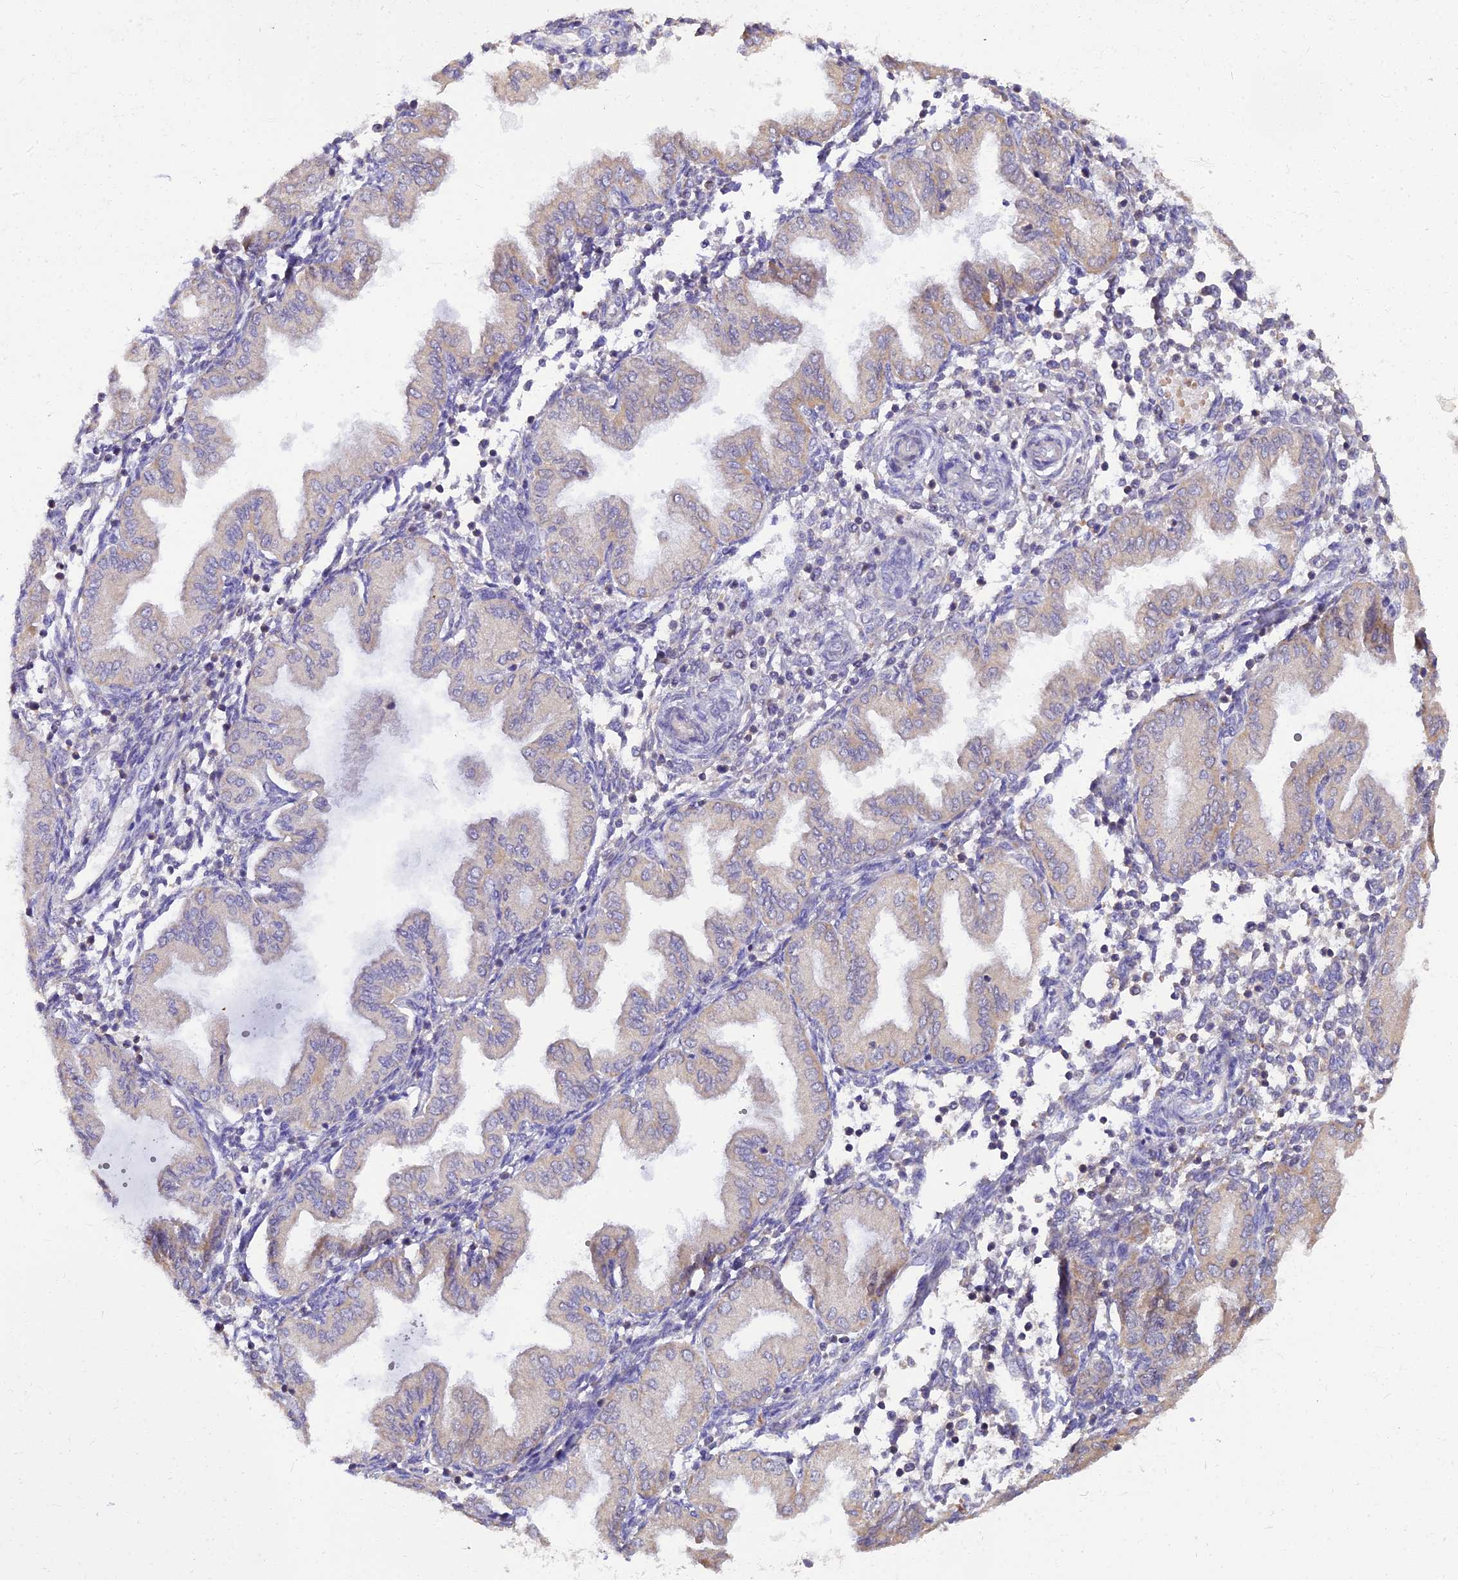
{"staining": {"intensity": "weak", "quantity": "<25%", "location": "cytoplasmic/membranous"}, "tissue": "endometrium", "cell_type": "Cells in endometrial stroma", "image_type": "normal", "snomed": [{"axis": "morphology", "description": "Normal tissue, NOS"}, {"axis": "topography", "description": "Endometrium"}], "caption": "IHC micrograph of unremarkable endometrium stained for a protein (brown), which reveals no positivity in cells in endometrial stroma. The staining was performed using DAB to visualize the protein expression in brown, while the nuclei were stained in blue with hematoxylin (Magnification: 20x).", "gene": "ARL8A", "patient": {"sex": "female", "age": 53}}